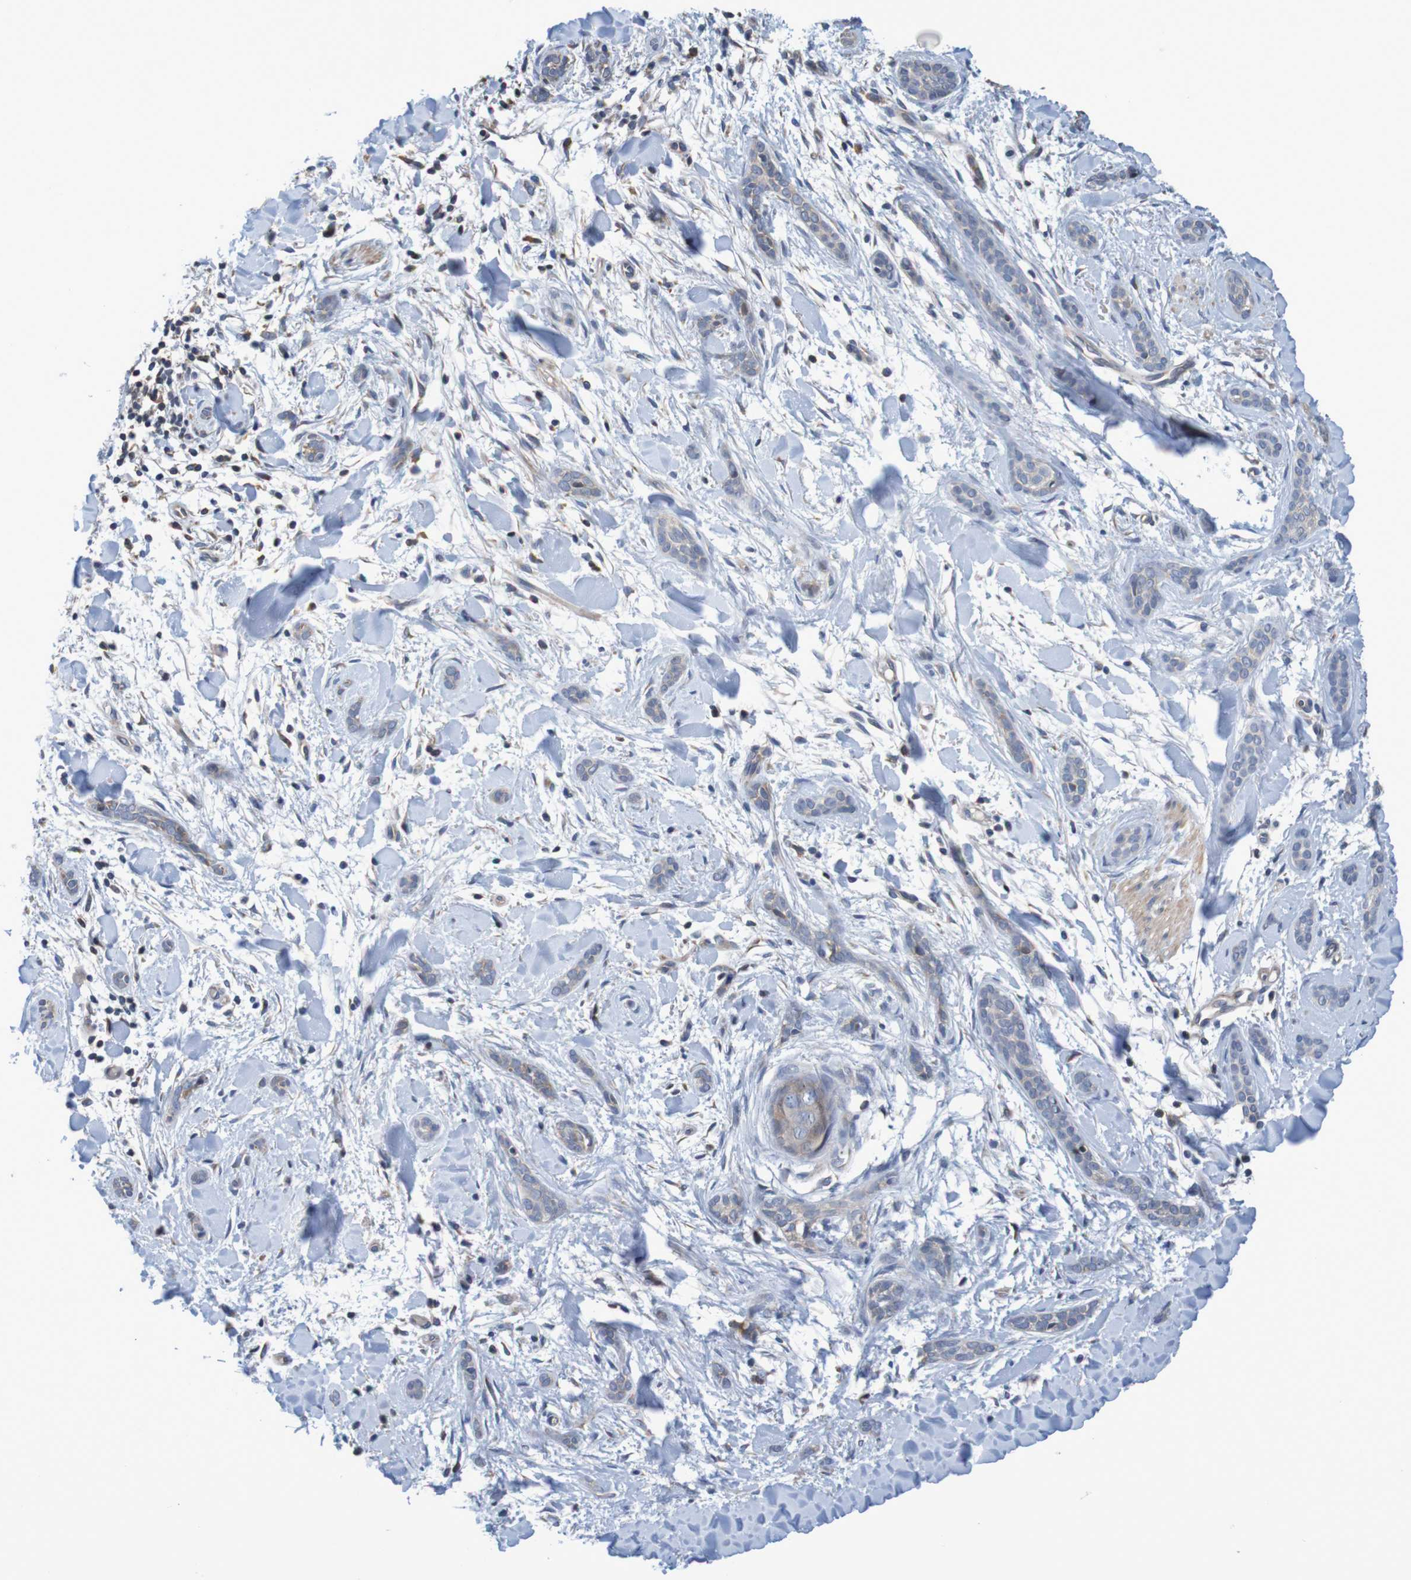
{"staining": {"intensity": "negative", "quantity": "none", "location": "none"}, "tissue": "skin cancer", "cell_type": "Tumor cells", "image_type": "cancer", "snomed": [{"axis": "morphology", "description": "Basal cell carcinoma"}, {"axis": "morphology", "description": "Adnexal tumor, benign"}, {"axis": "topography", "description": "Skin"}], "caption": "This image is of basal cell carcinoma (skin) stained with immunohistochemistry to label a protein in brown with the nuclei are counter-stained blue. There is no staining in tumor cells.", "gene": "CLDN18", "patient": {"sex": "female", "age": 42}}